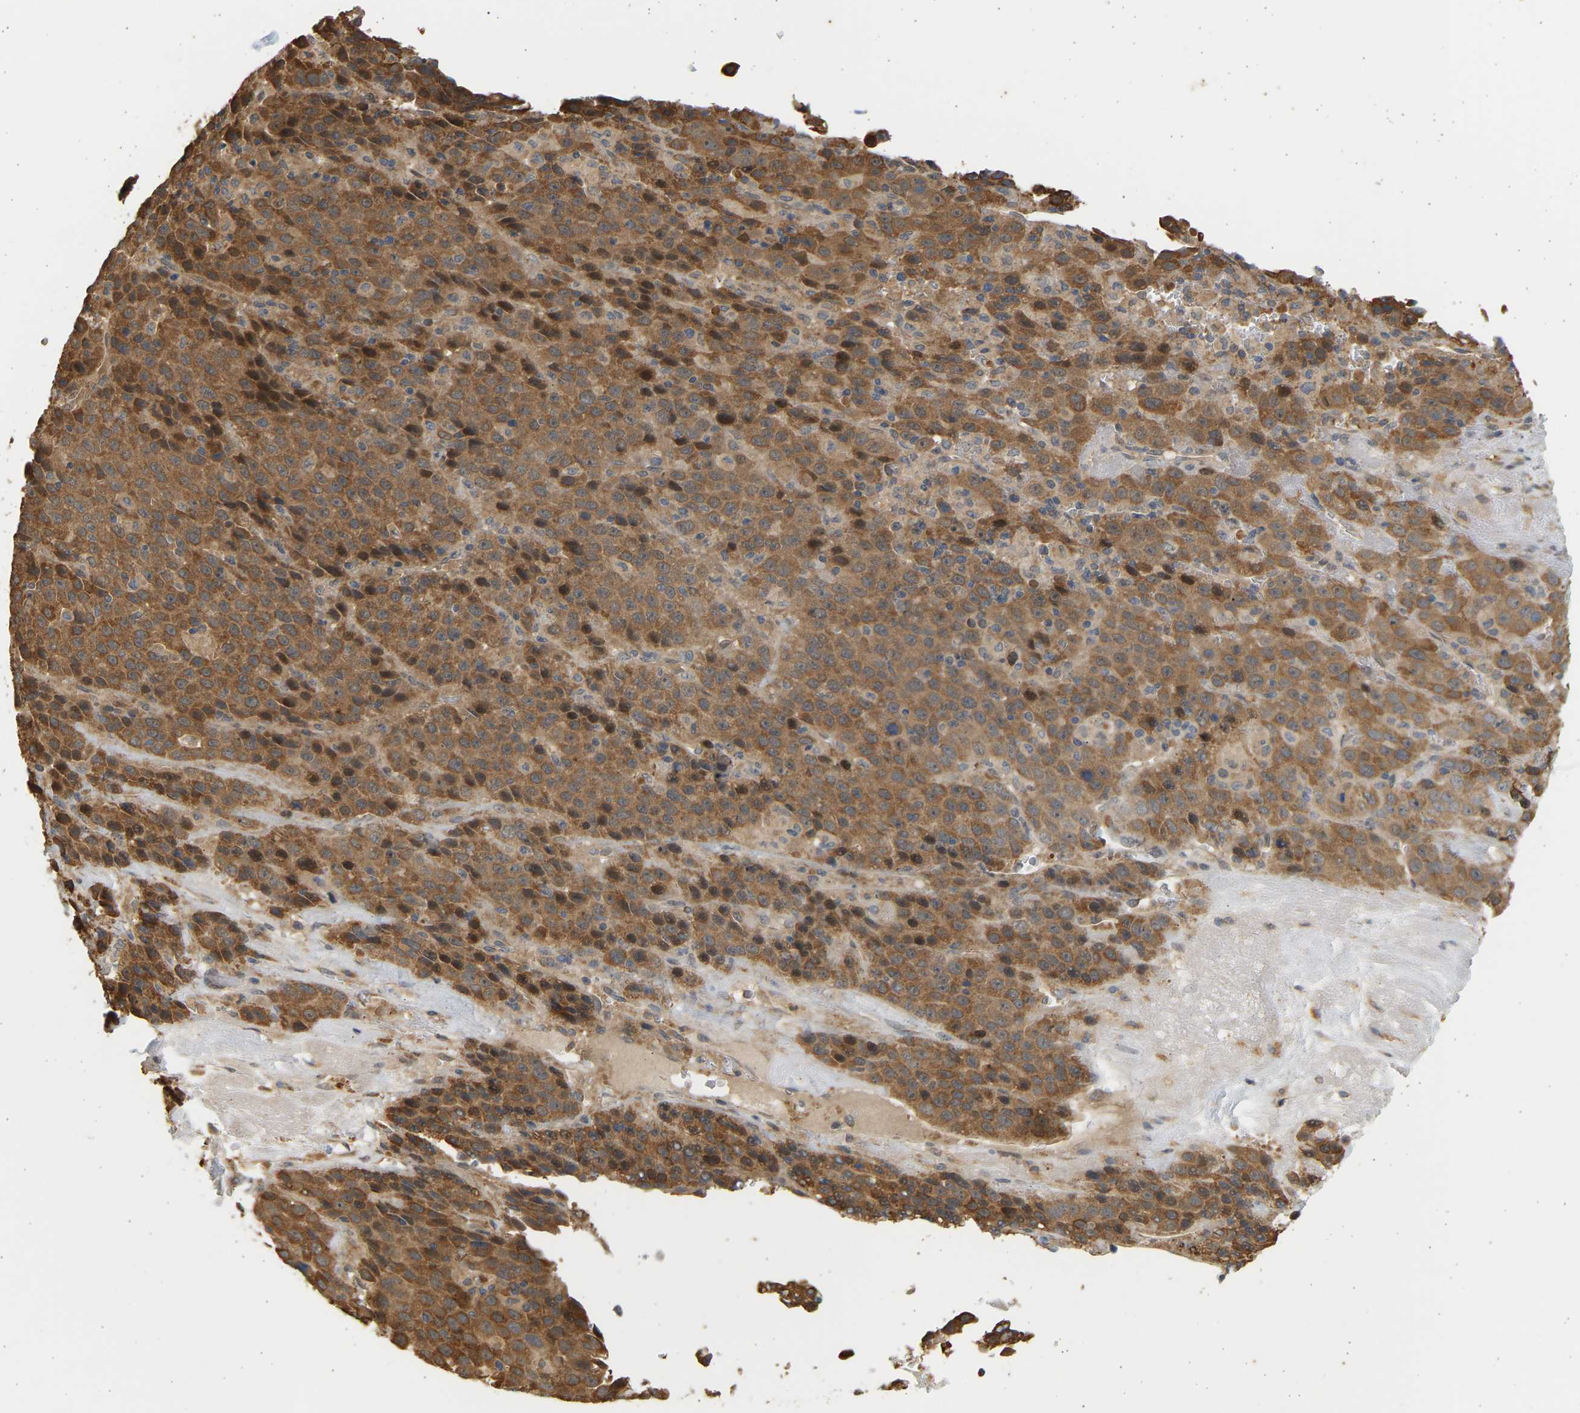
{"staining": {"intensity": "moderate", "quantity": ">75%", "location": "cytoplasmic/membranous"}, "tissue": "liver cancer", "cell_type": "Tumor cells", "image_type": "cancer", "snomed": [{"axis": "morphology", "description": "Carcinoma, Hepatocellular, NOS"}, {"axis": "topography", "description": "Liver"}], "caption": "Liver hepatocellular carcinoma tissue shows moderate cytoplasmic/membranous expression in approximately >75% of tumor cells", "gene": "B4GALT6", "patient": {"sex": "female", "age": 53}}